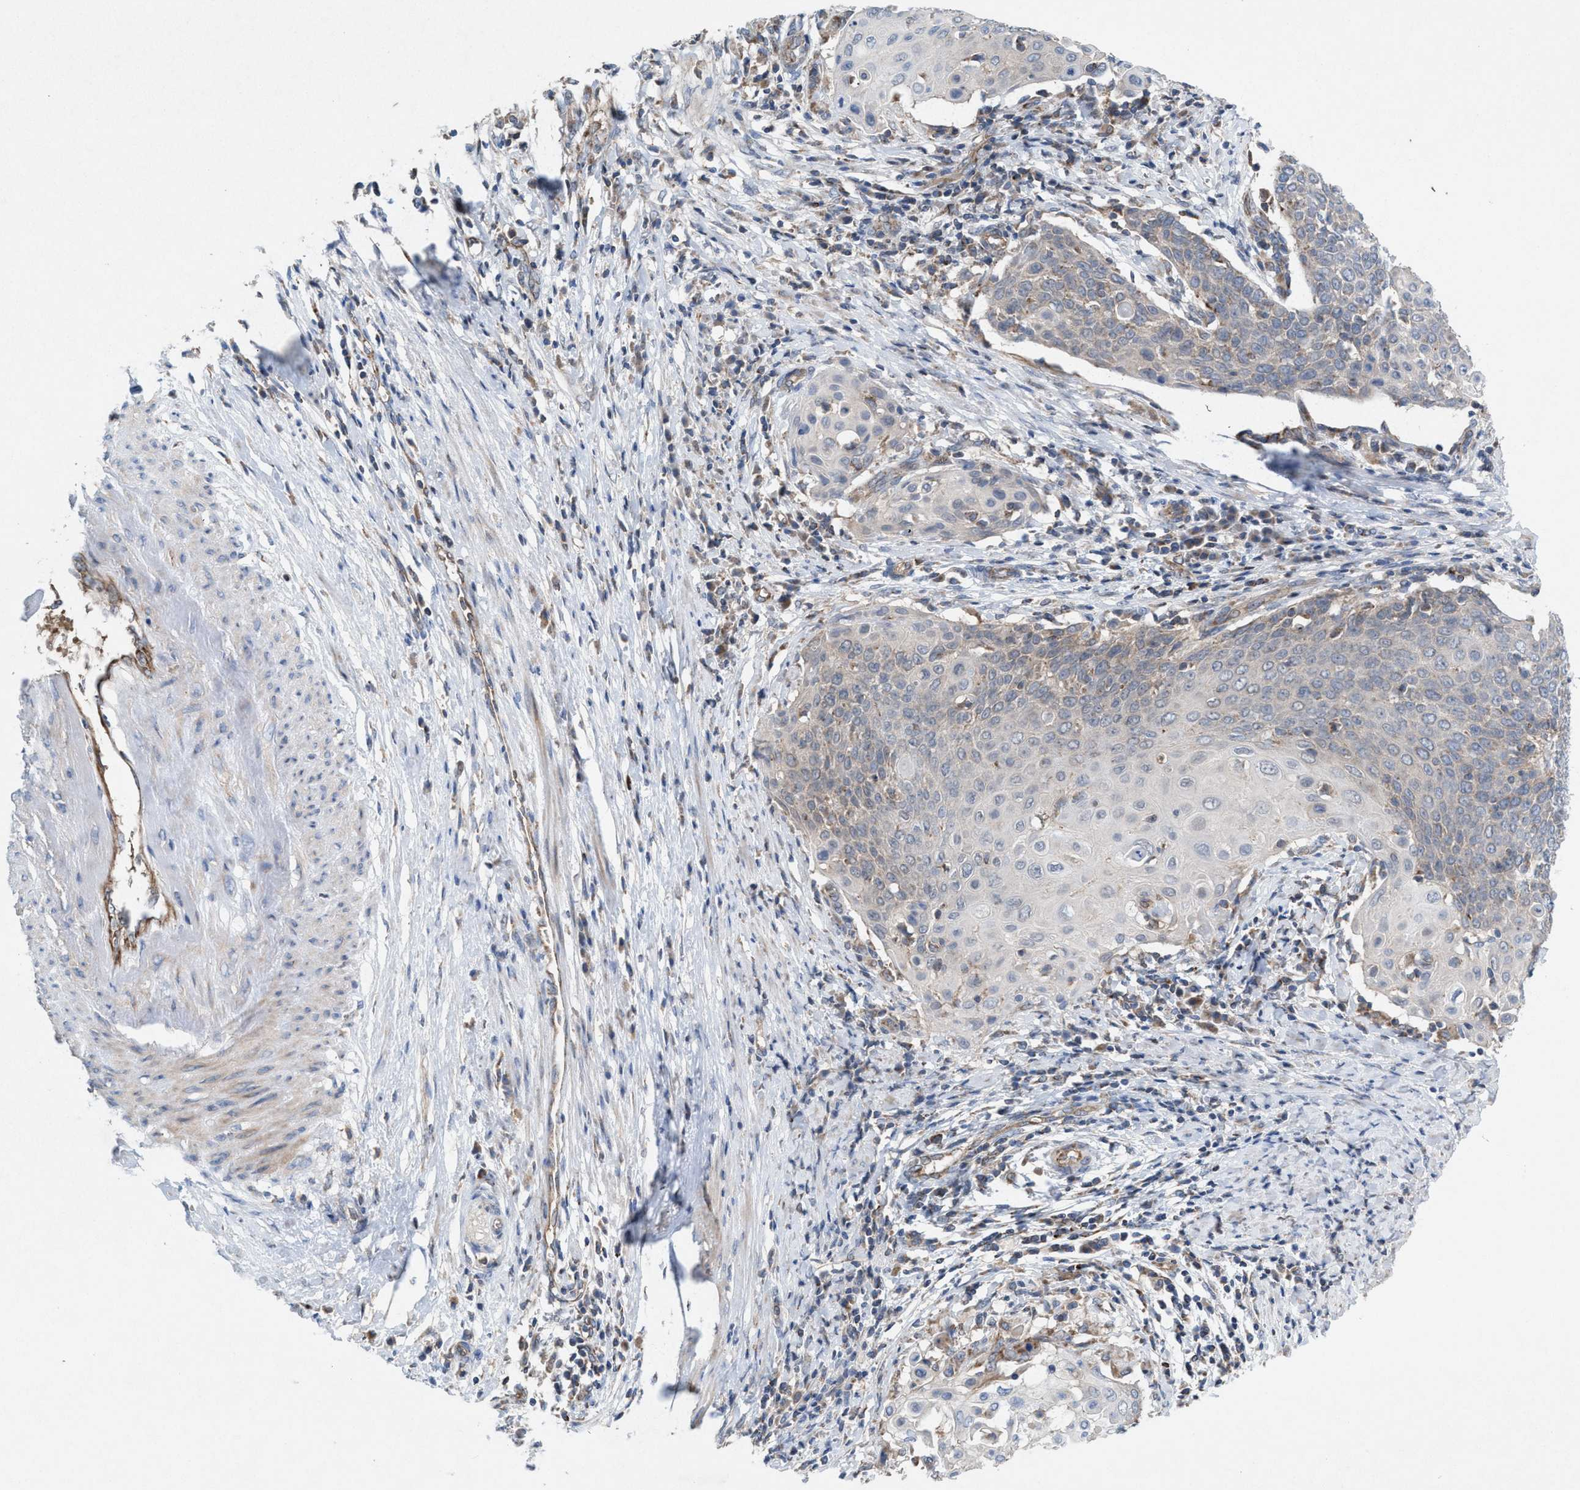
{"staining": {"intensity": "weak", "quantity": "<25%", "location": "cytoplasmic/membranous"}, "tissue": "cervical cancer", "cell_type": "Tumor cells", "image_type": "cancer", "snomed": [{"axis": "morphology", "description": "Squamous cell carcinoma, NOS"}, {"axis": "topography", "description": "Cervix"}], "caption": "Cervical cancer stained for a protein using IHC demonstrates no positivity tumor cells.", "gene": "MRM1", "patient": {"sex": "female", "age": 39}}